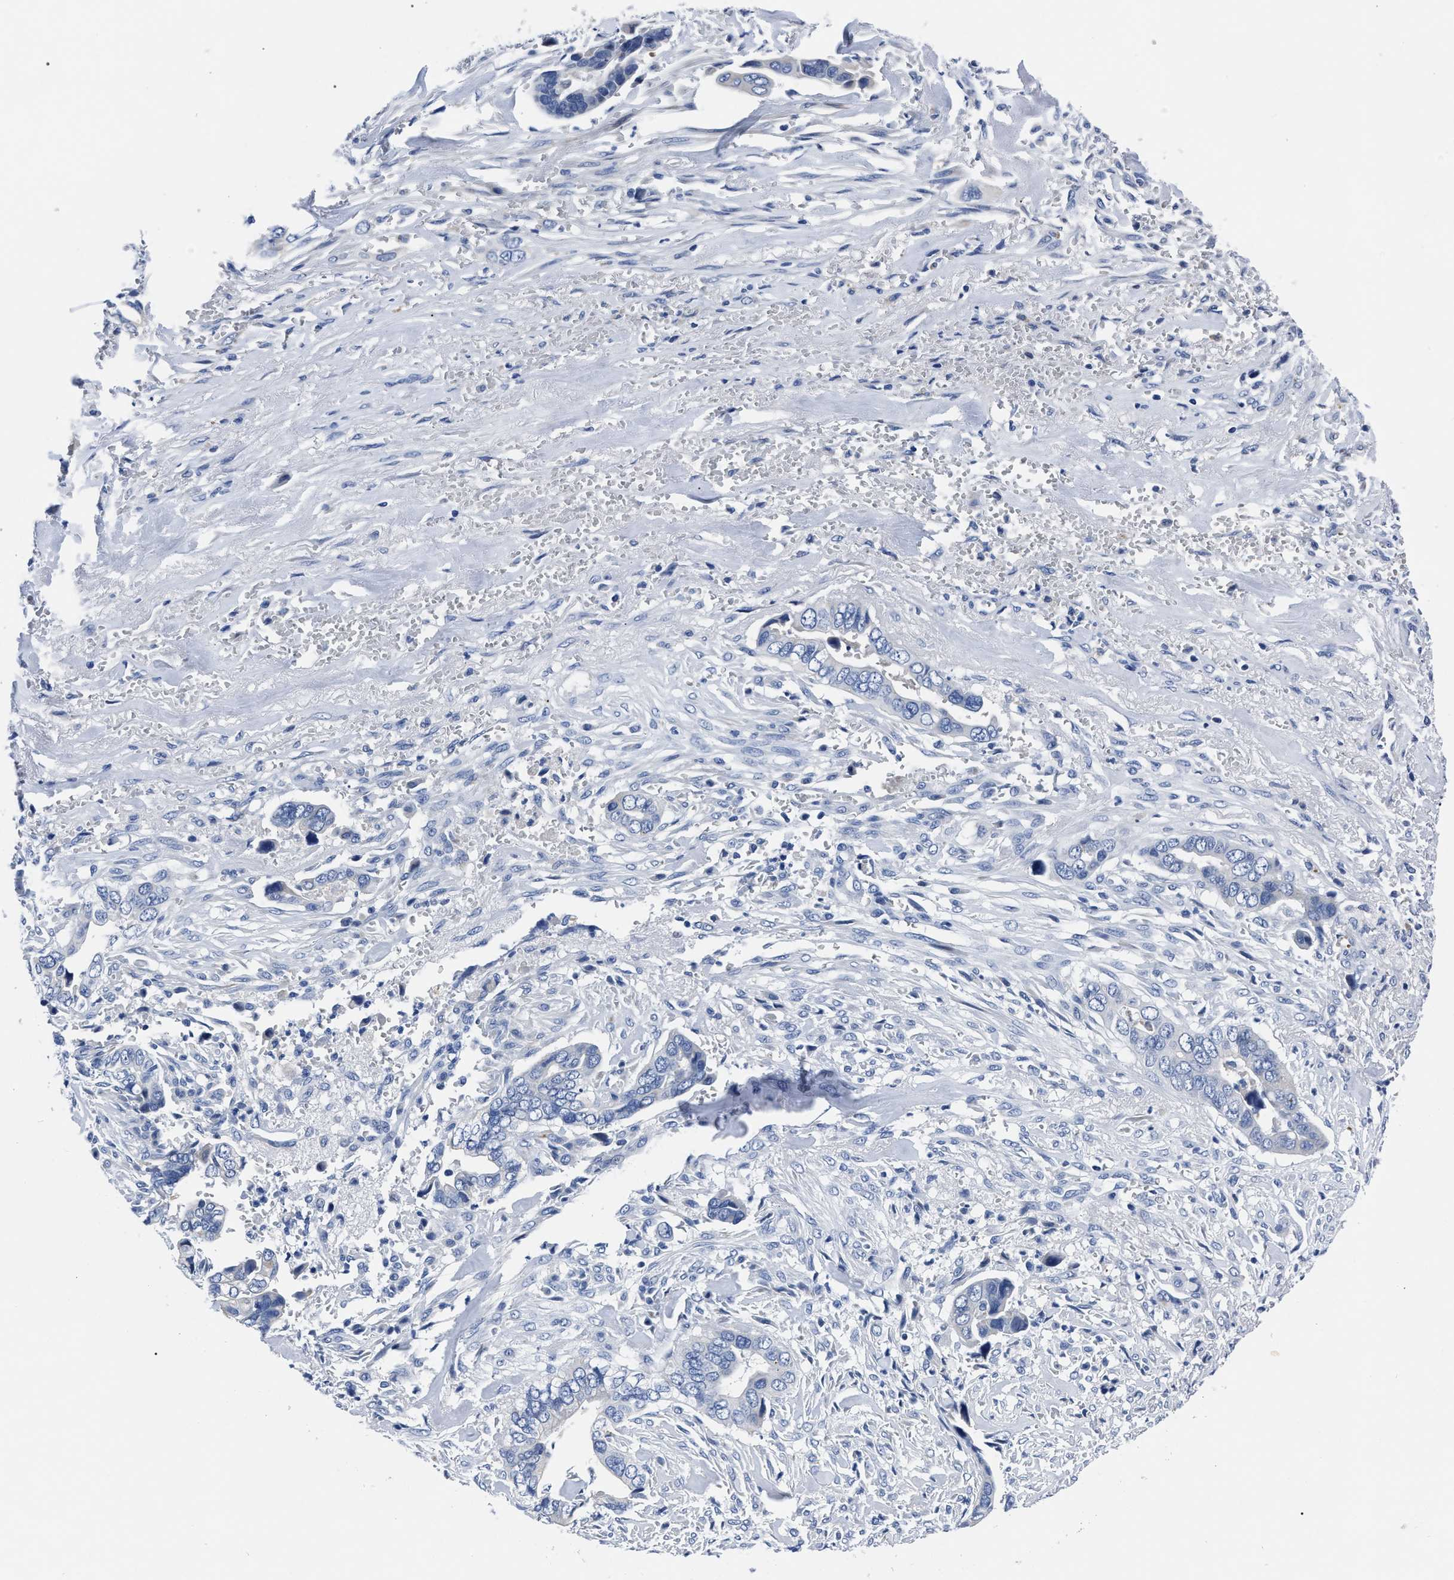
{"staining": {"intensity": "negative", "quantity": "none", "location": "none"}, "tissue": "liver cancer", "cell_type": "Tumor cells", "image_type": "cancer", "snomed": [{"axis": "morphology", "description": "Cholangiocarcinoma"}, {"axis": "topography", "description": "Liver"}], "caption": "Micrograph shows no protein staining in tumor cells of cholangiocarcinoma (liver) tissue. (DAB (3,3'-diaminobenzidine) immunohistochemistry, high magnification).", "gene": "MOV10L1", "patient": {"sex": "female", "age": 79}}